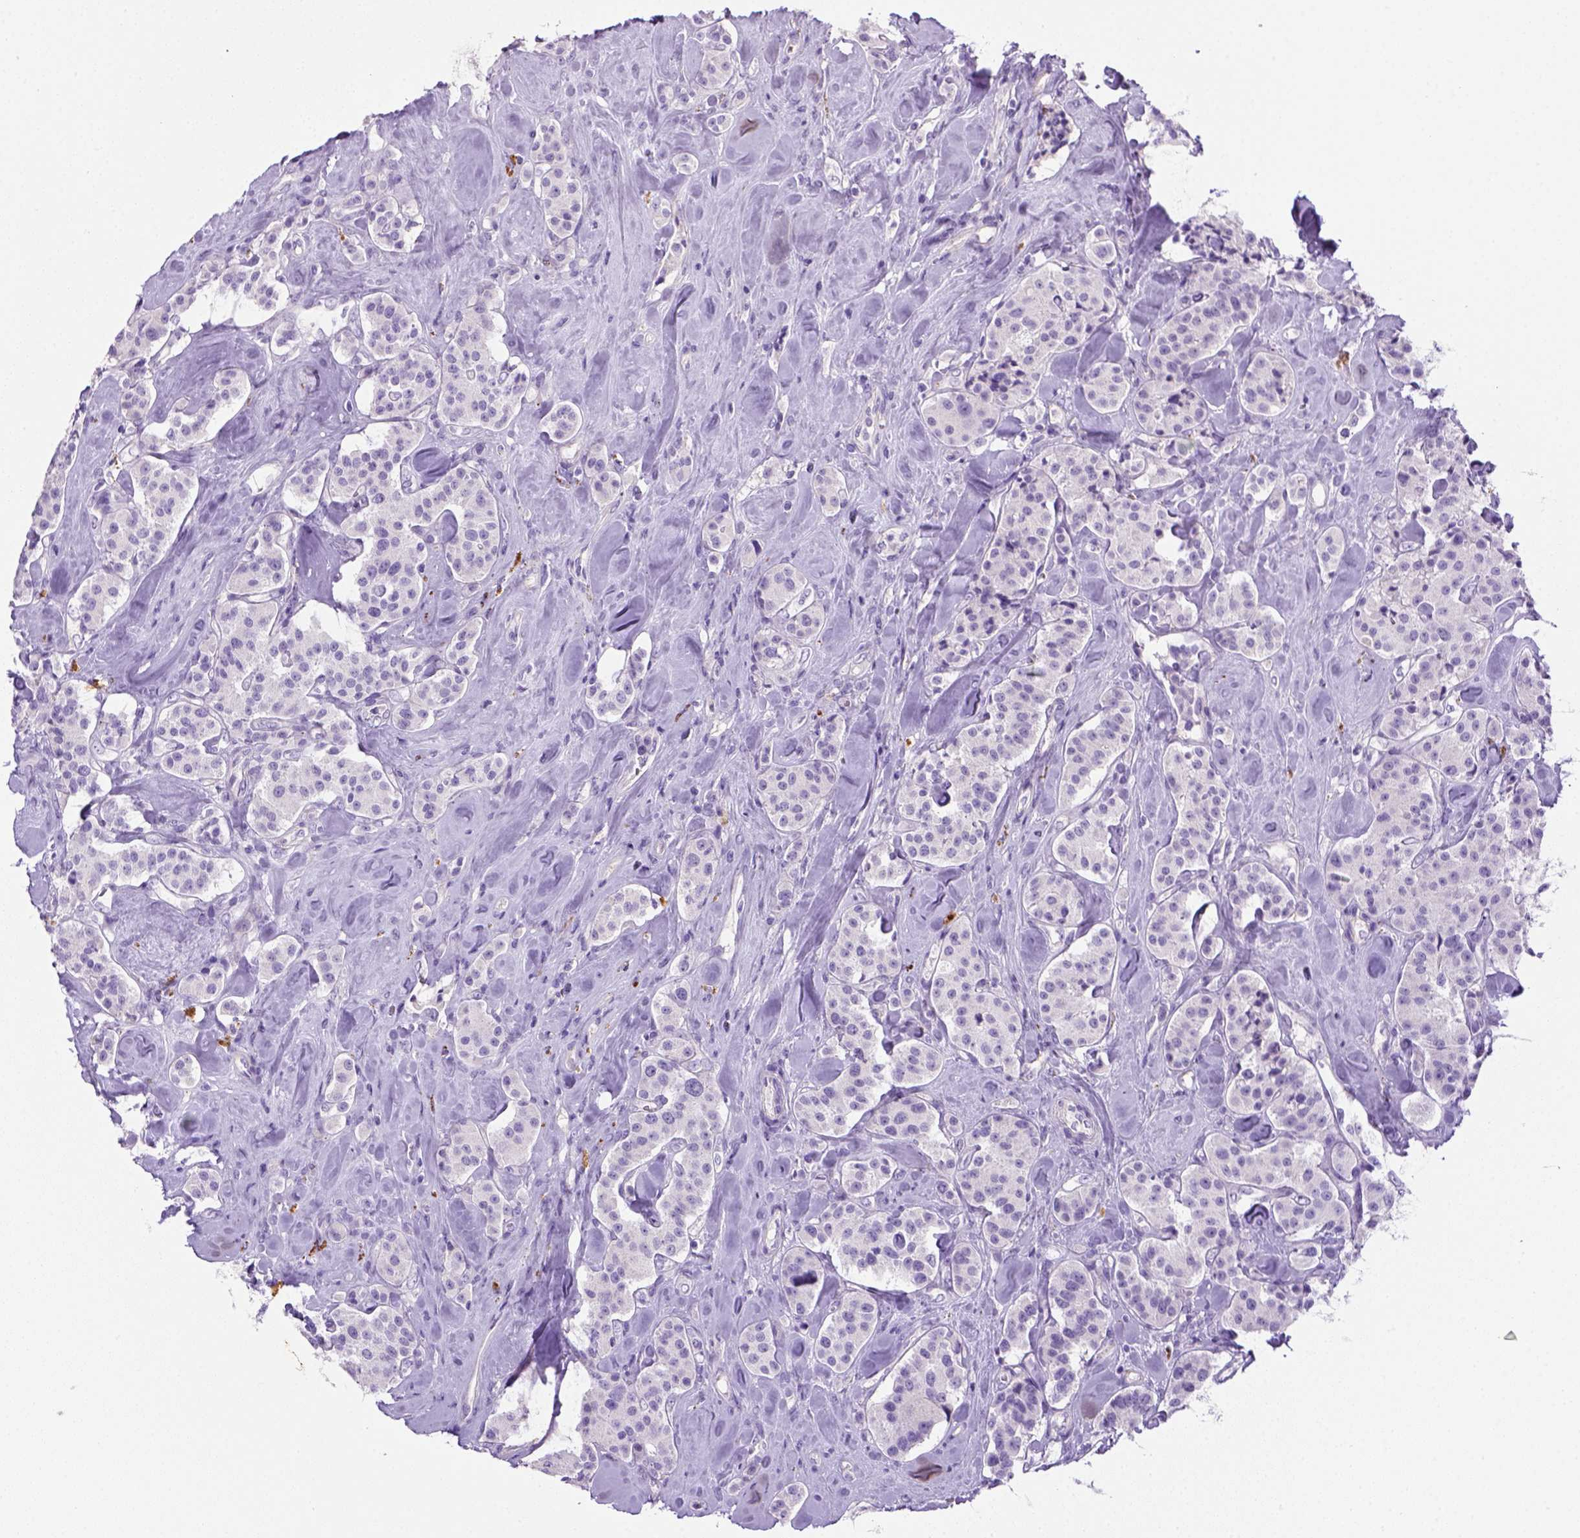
{"staining": {"intensity": "negative", "quantity": "none", "location": "none"}, "tissue": "carcinoid", "cell_type": "Tumor cells", "image_type": "cancer", "snomed": [{"axis": "morphology", "description": "Carcinoid, malignant, NOS"}, {"axis": "topography", "description": "Pancreas"}], "caption": "Tumor cells are negative for protein expression in human carcinoid (malignant).", "gene": "KRT71", "patient": {"sex": "male", "age": 41}}